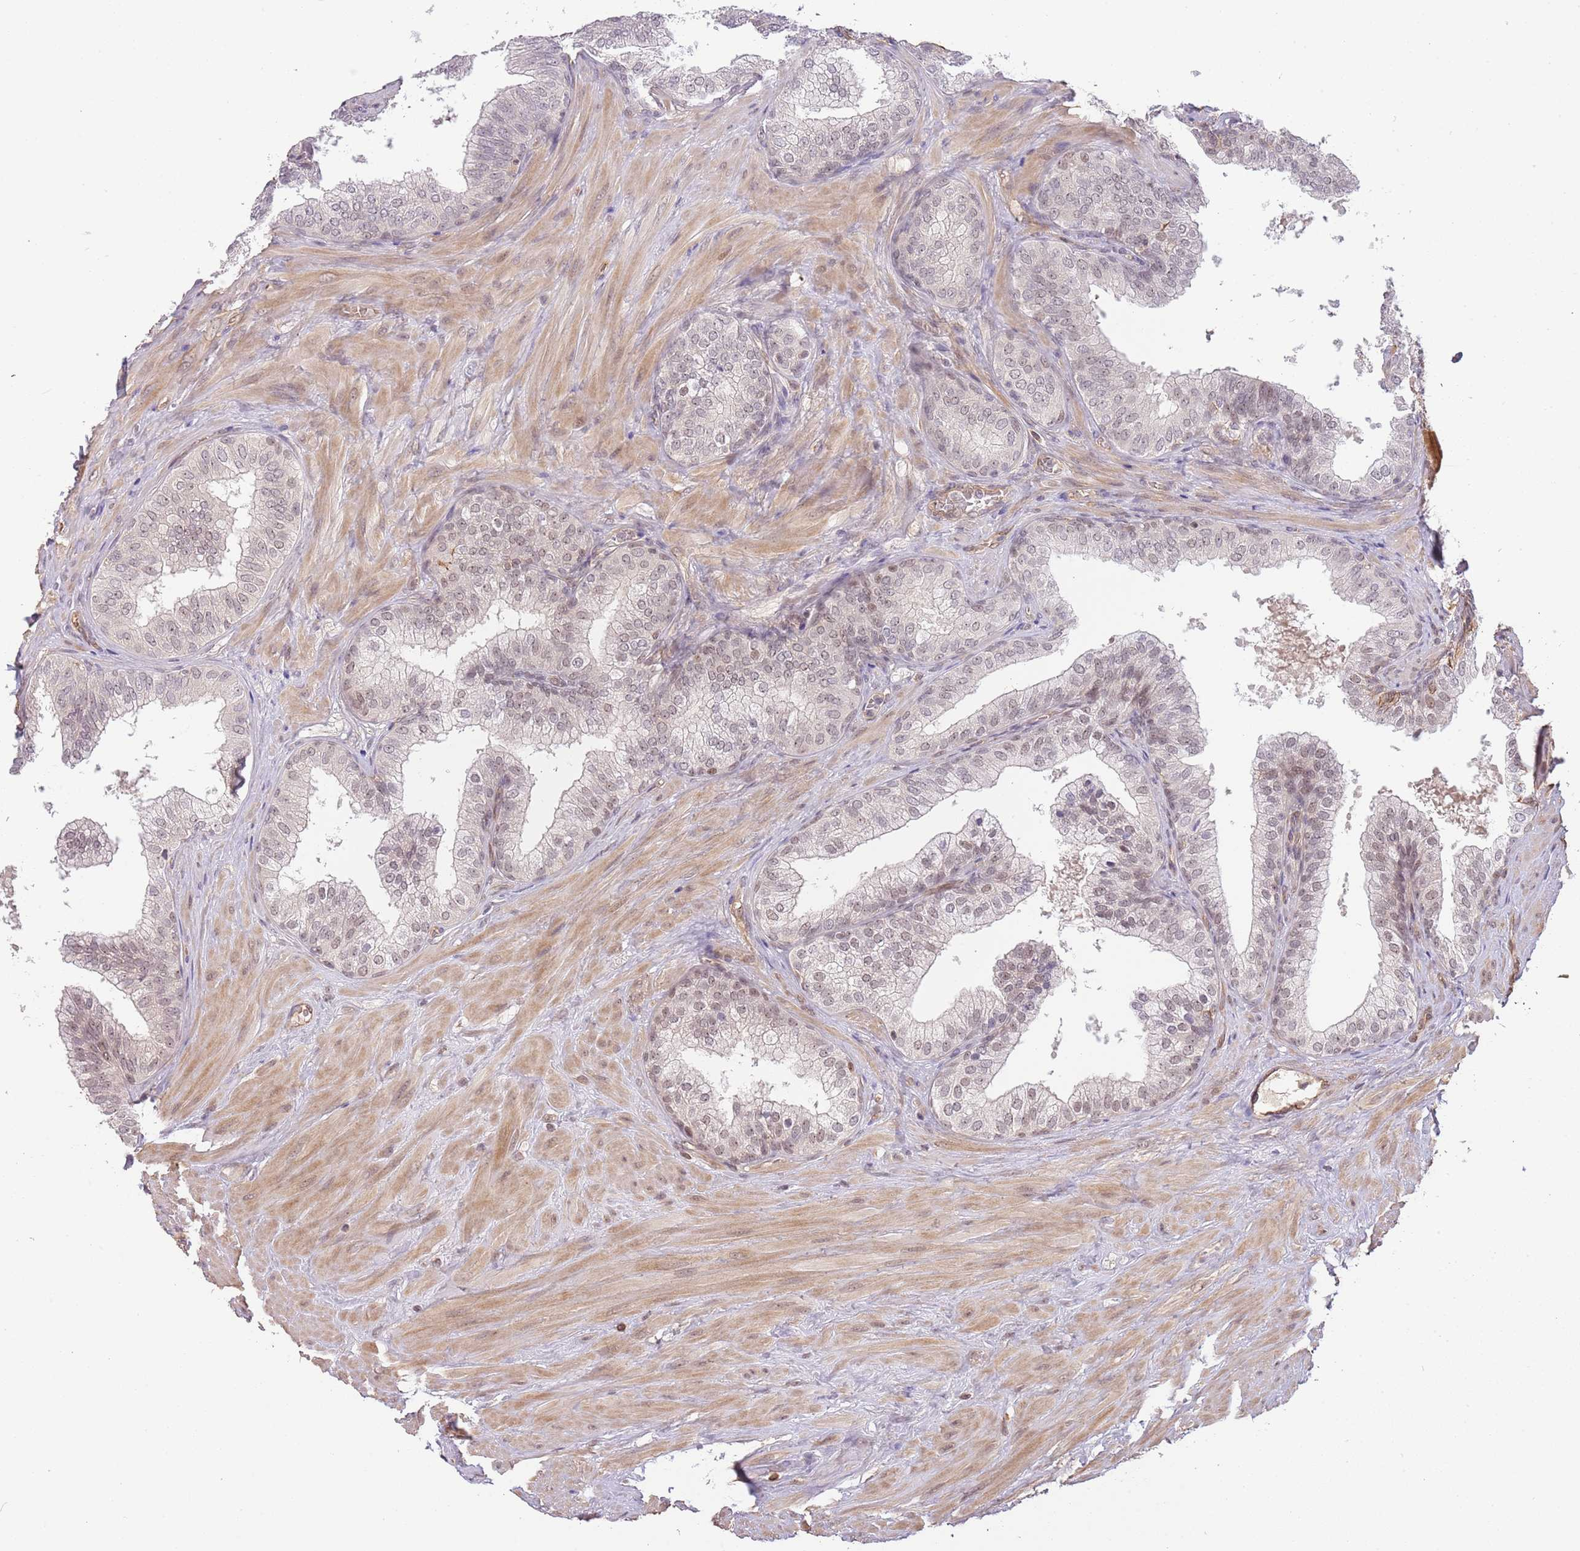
{"staining": {"intensity": "weak", "quantity": "25%-75%", "location": "nuclear"}, "tissue": "prostate", "cell_type": "Glandular cells", "image_type": "normal", "snomed": [{"axis": "morphology", "description": "Normal tissue, NOS"}, {"axis": "topography", "description": "Prostate"}], "caption": "Glandular cells exhibit low levels of weak nuclear expression in approximately 25%-75% of cells in unremarkable prostate. (DAB (3,3'-diaminobenzidine) IHC, brown staining for protein, blue staining for nuclei).", "gene": "SURF2", "patient": {"sex": "male", "age": 60}}